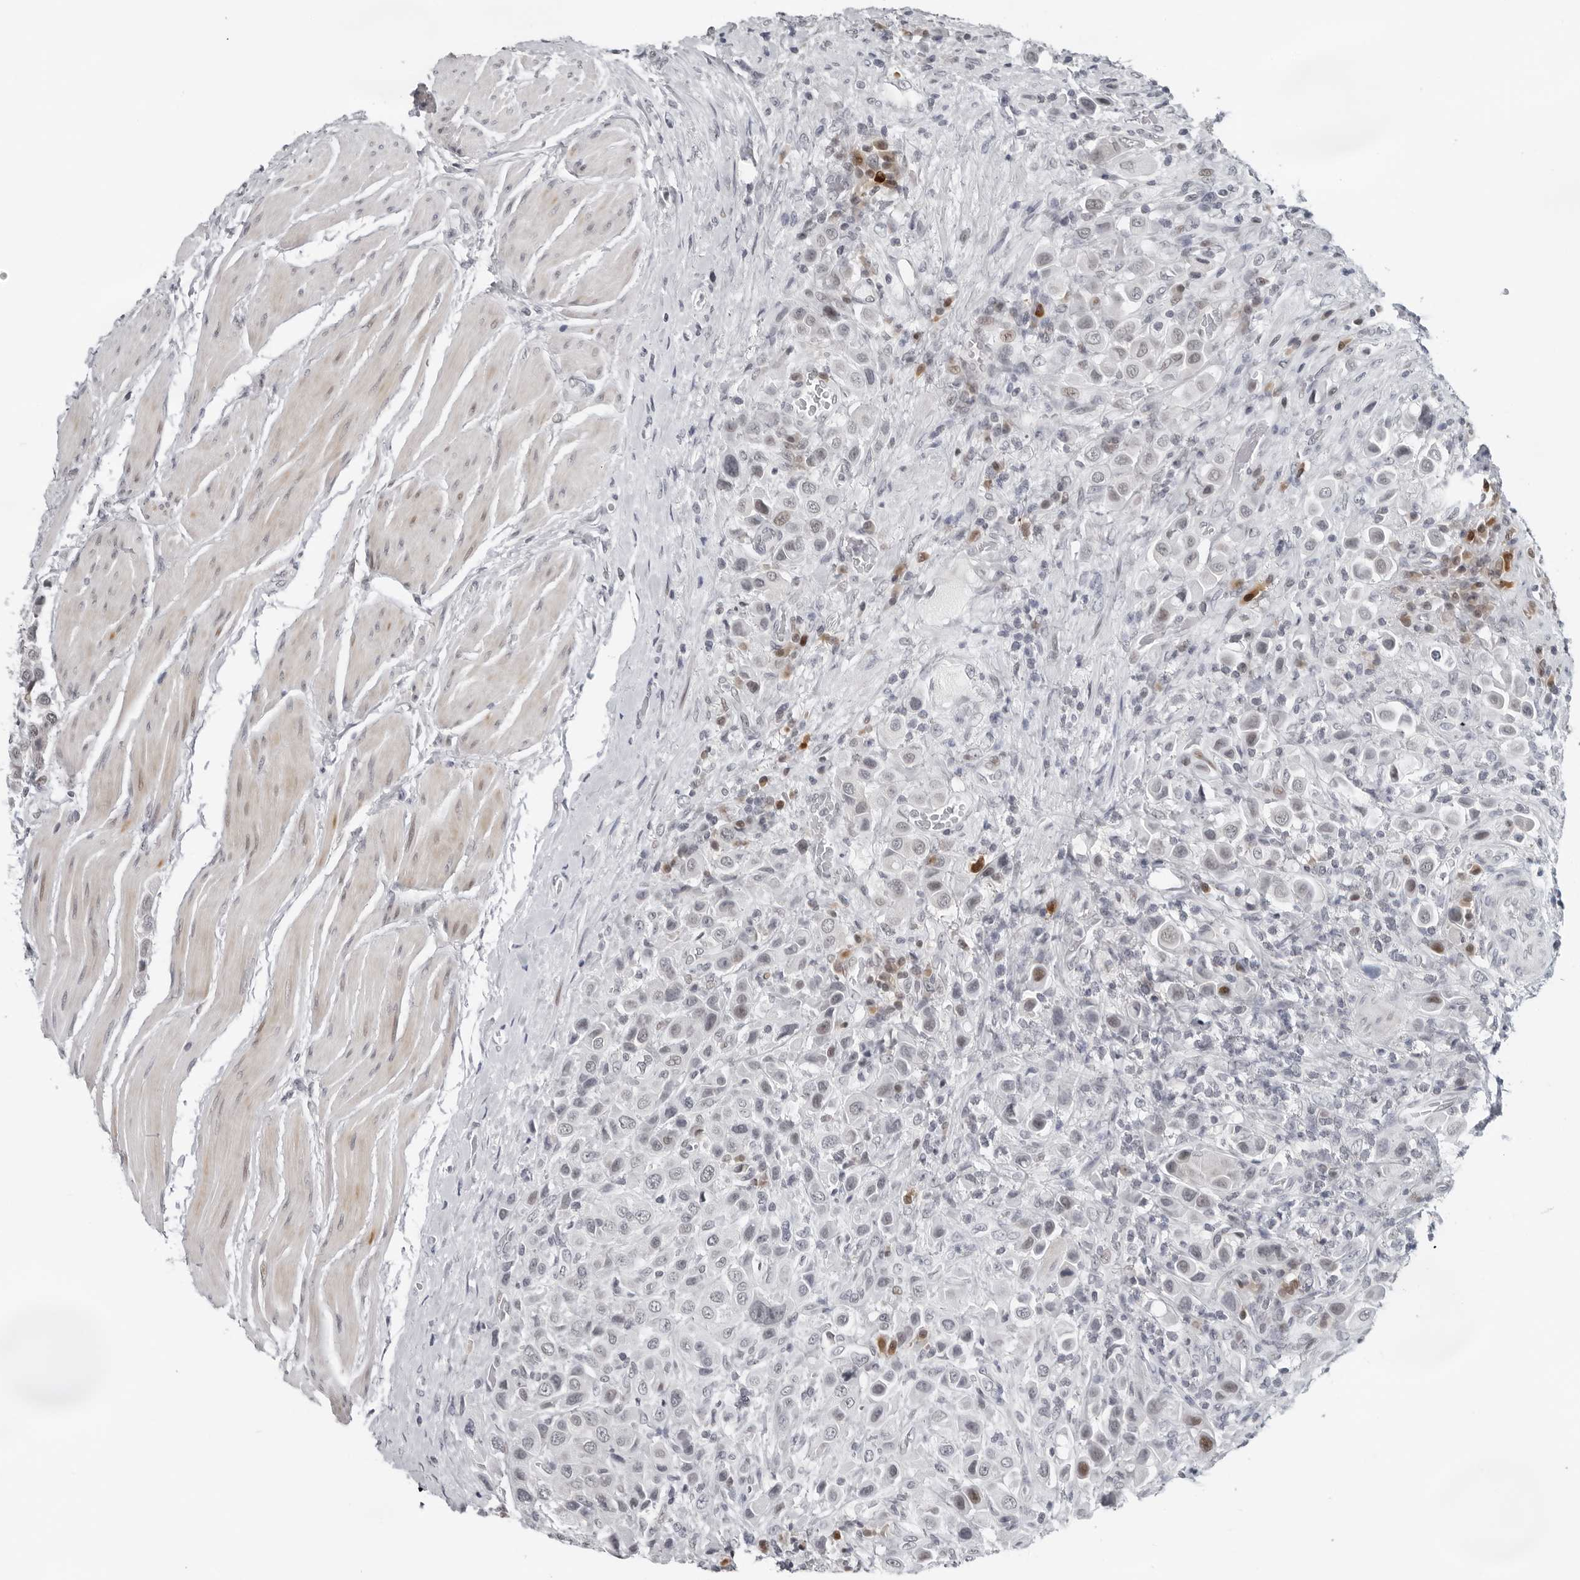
{"staining": {"intensity": "negative", "quantity": "none", "location": "none"}, "tissue": "urothelial cancer", "cell_type": "Tumor cells", "image_type": "cancer", "snomed": [{"axis": "morphology", "description": "Urothelial carcinoma, High grade"}, {"axis": "topography", "description": "Urinary bladder"}], "caption": "Tumor cells show no significant protein staining in urothelial cancer.", "gene": "PPP1R42", "patient": {"sex": "male", "age": 50}}